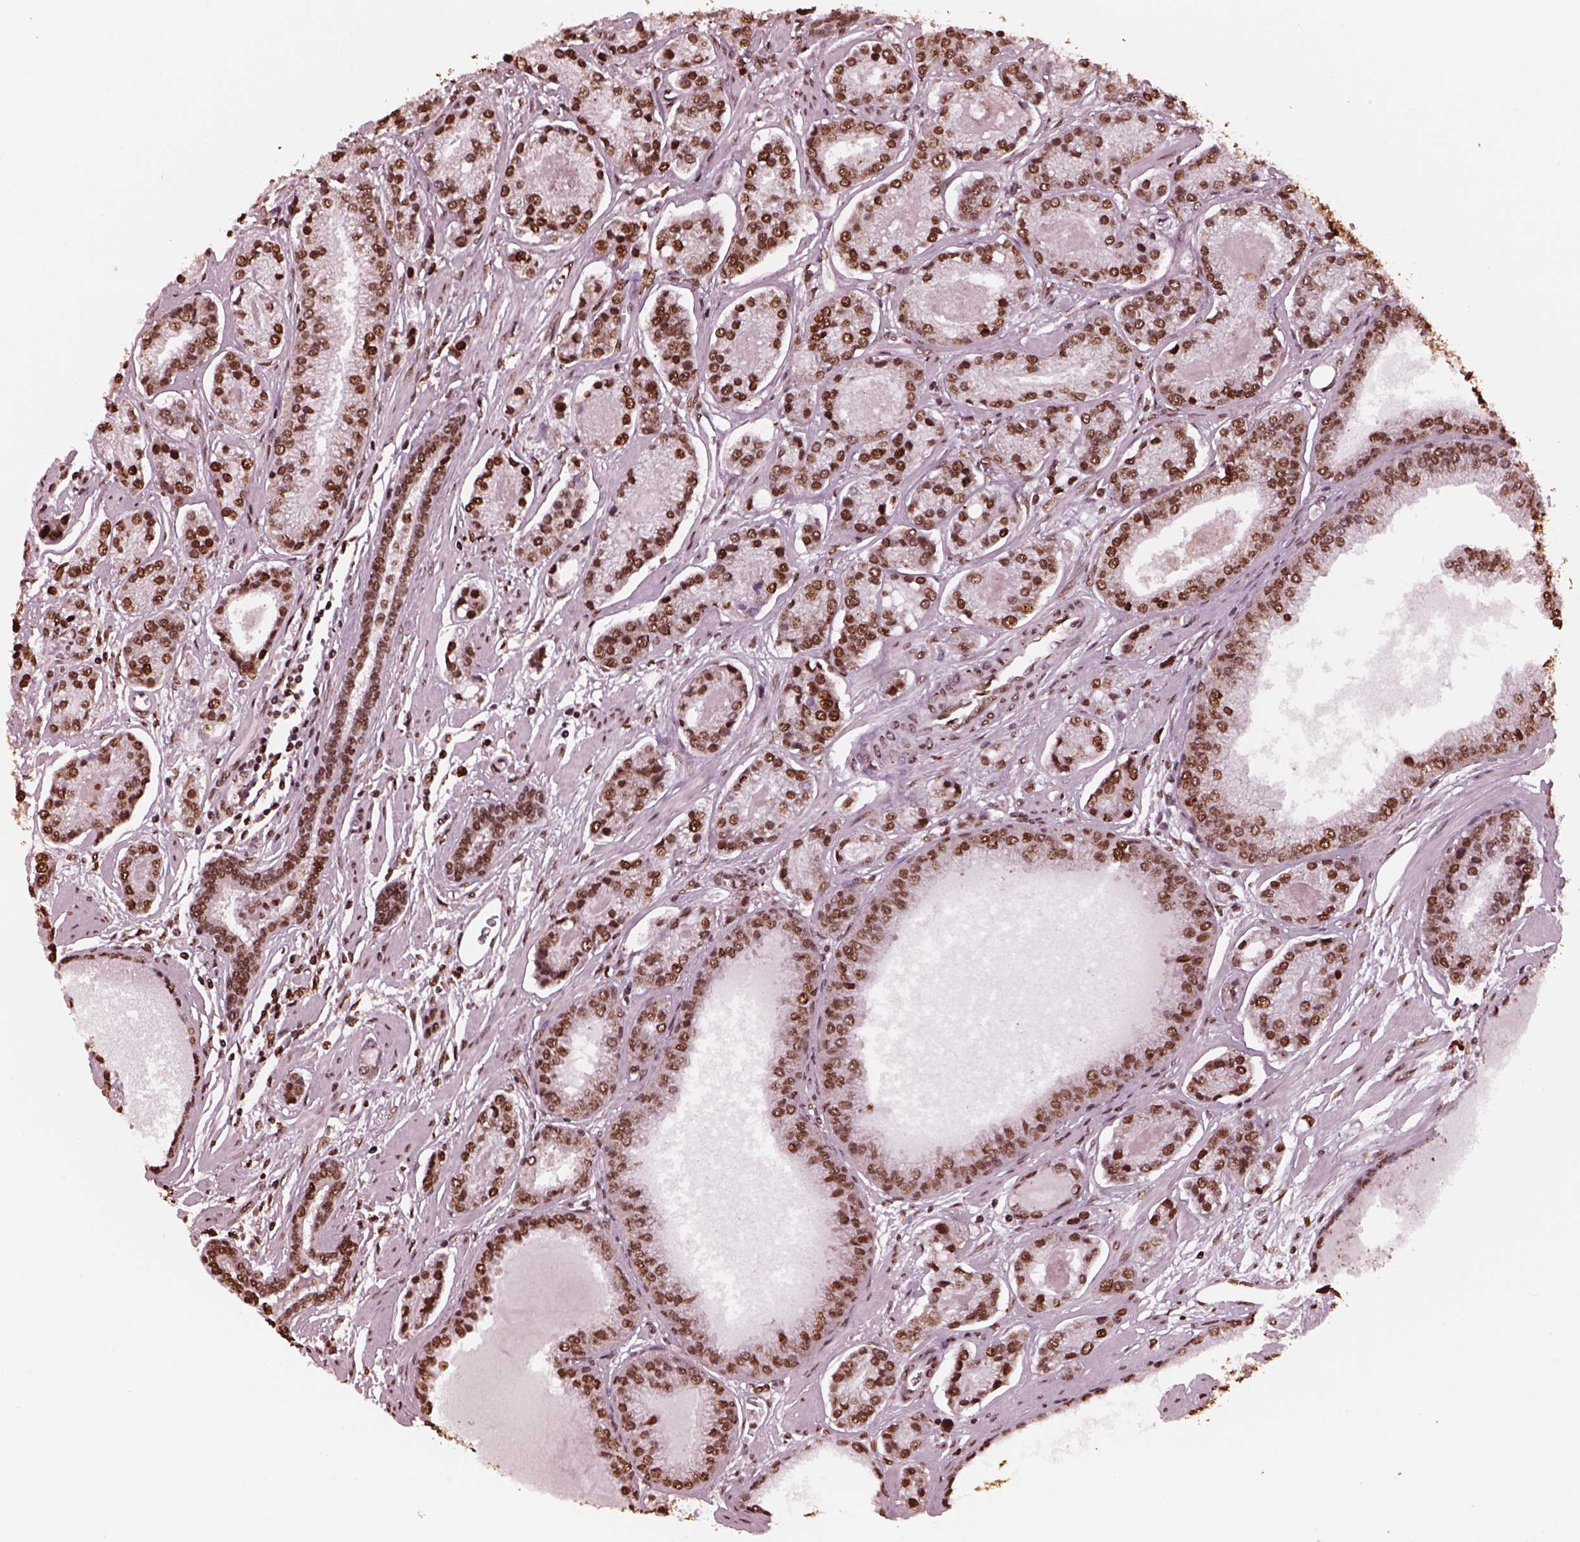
{"staining": {"intensity": "moderate", "quantity": ">75%", "location": "nuclear"}, "tissue": "prostate cancer", "cell_type": "Tumor cells", "image_type": "cancer", "snomed": [{"axis": "morphology", "description": "Adenocarcinoma, NOS"}, {"axis": "topography", "description": "Prostate"}], "caption": "Human prostate adenocarcinoma stained for a protein (brown) exhibits moderate nuclear positive expression in about >75% of tumor cells.", "gene": "NSD1", "patient": {"sex": "male", "age": 64}}